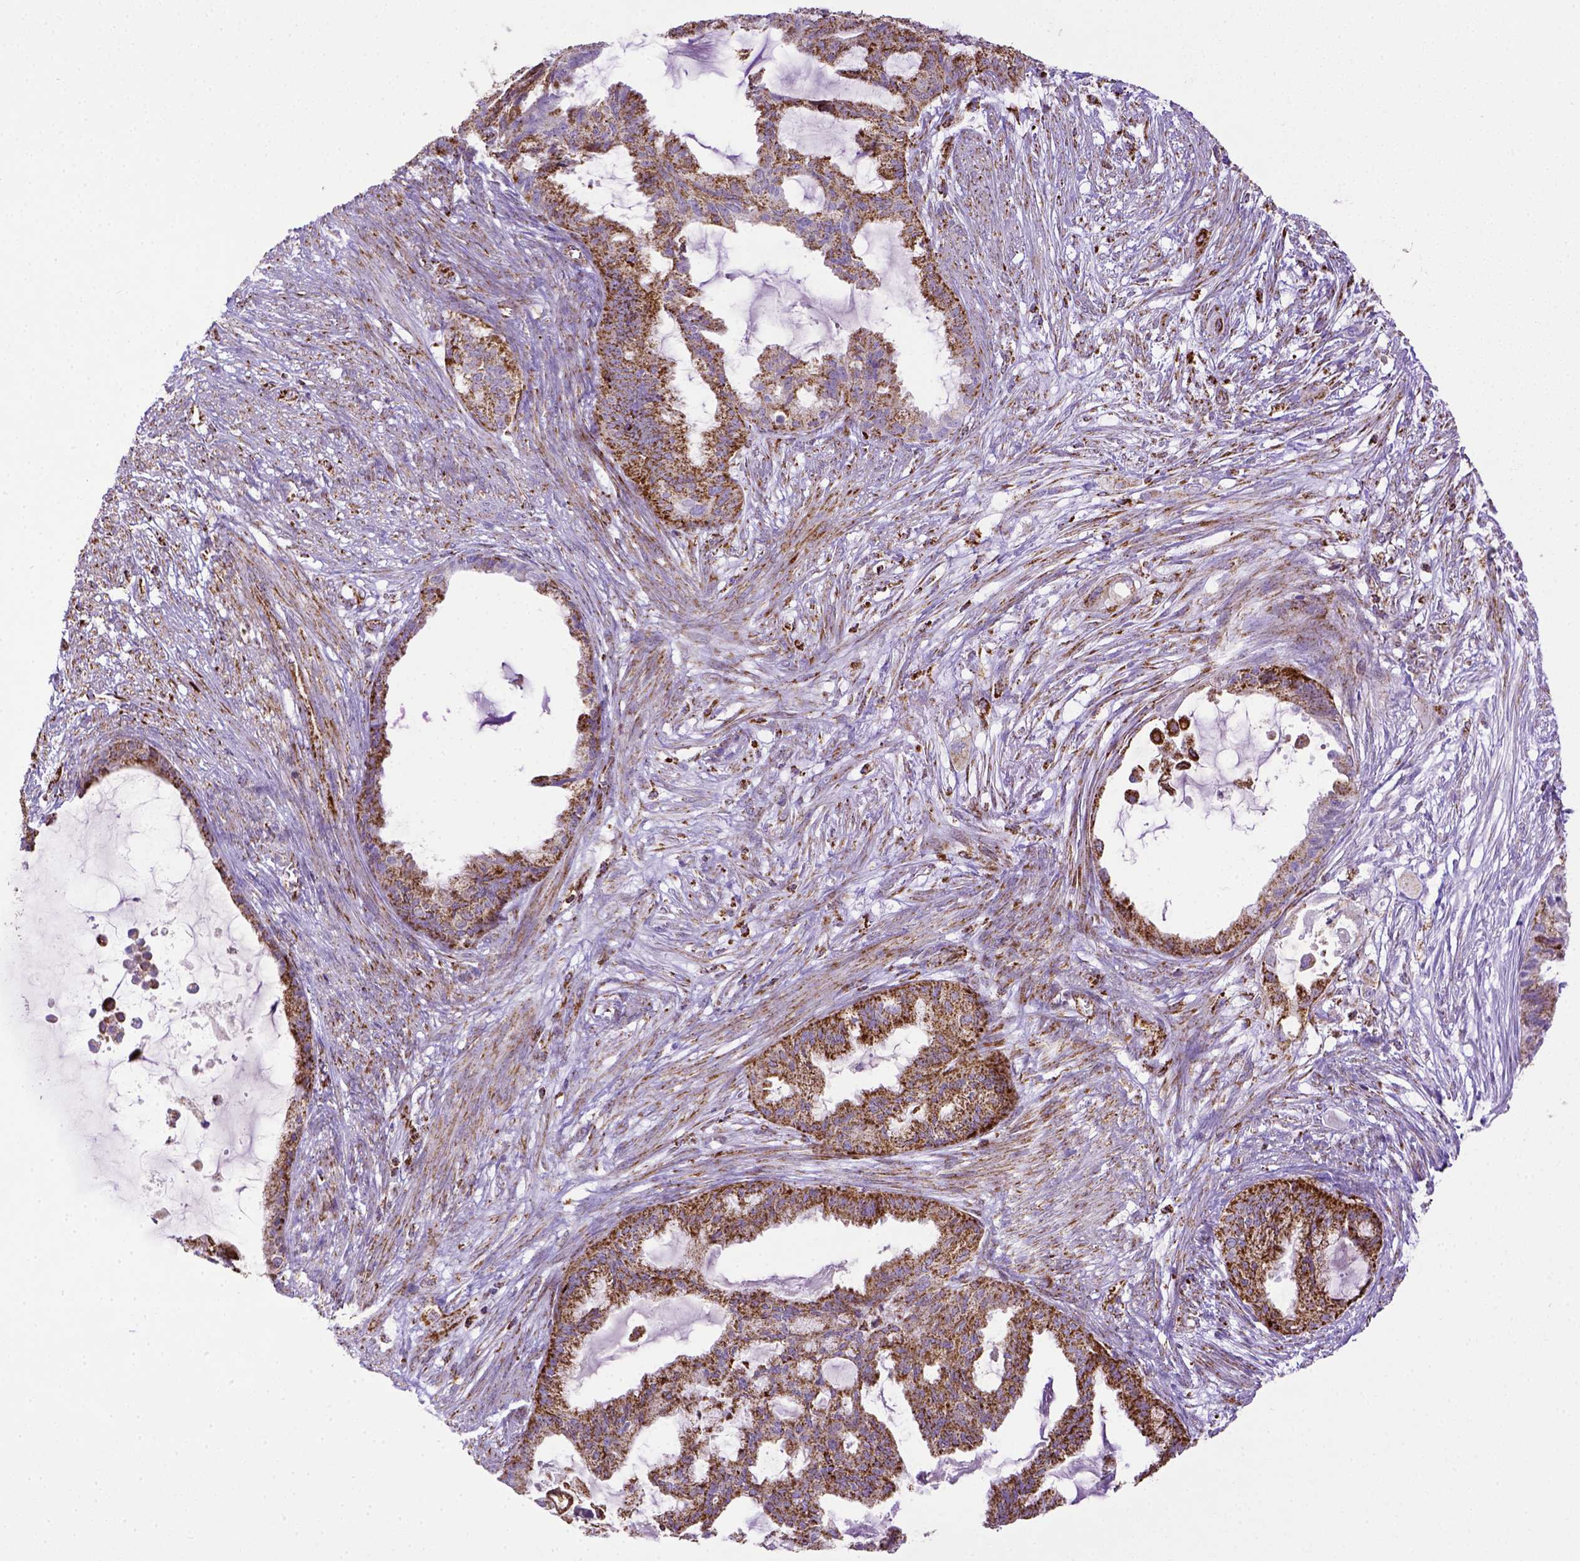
{"staining": {"intensity": "strong", "quantity": ">75%", "location": "cytoplasmic/membranous"}, "tissue": "endometrial cancer", "cell_type": "Tumor cells", "image_type": "cancer", "snomed": [{"axis": "morphology", "description": "Adenocarcinoma, NOS"}, {"axis": "topography", "description": "Endometrium"}], "caption": "DAB (3,3'-diaminobenzidine) immunohistochemical staining of endometrial adenocarcinoma reveals strong cytoplasmic/membranous protein positivity in about >75% of tumor cells.", "gene": "MT-CO1", "patient": {"sex": "female", "age": 86}}